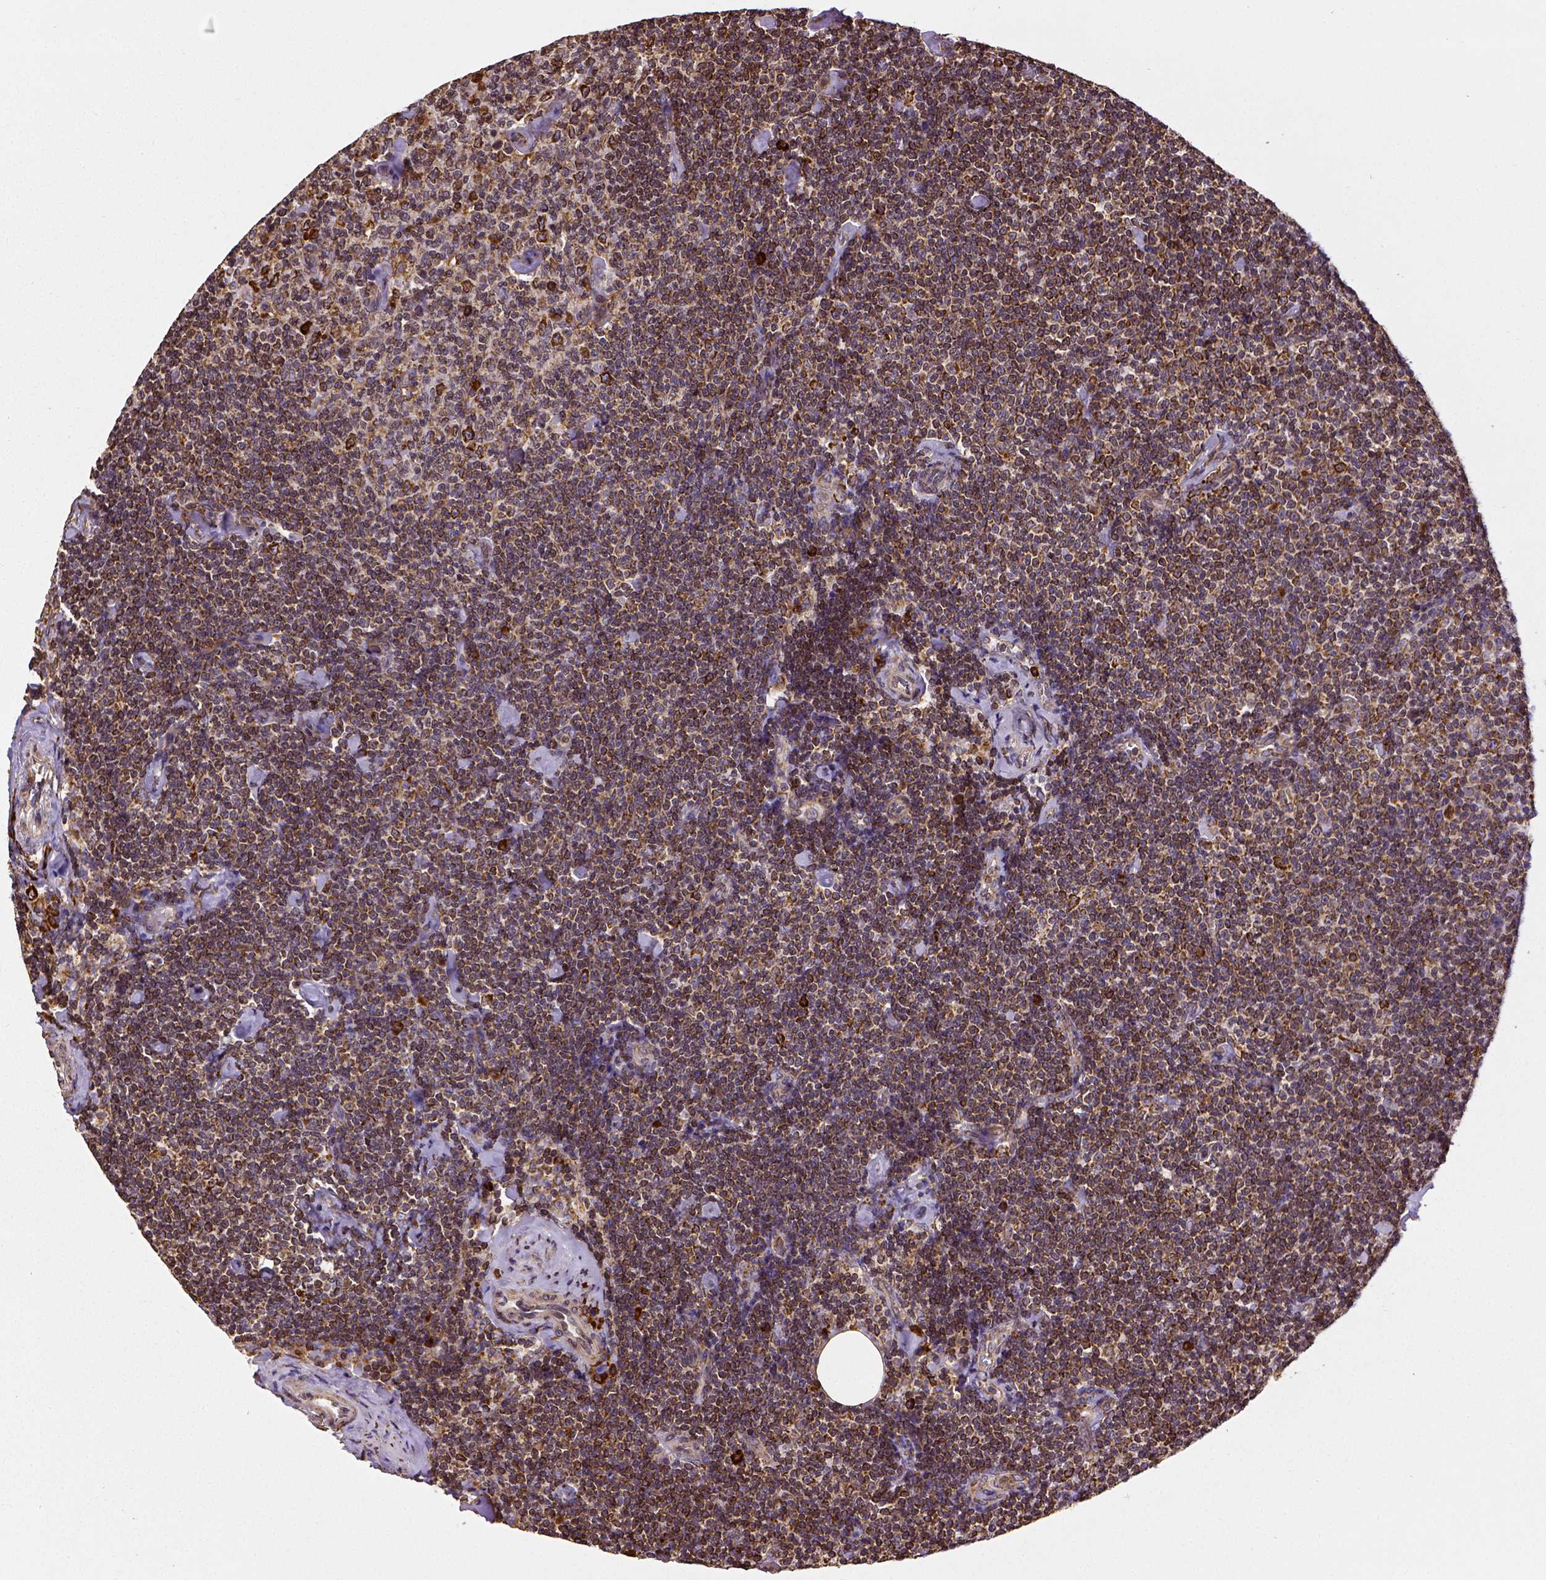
{"staining": {"intensity": "strong", "quantity": ">75%", "location": "cytoplasmic/membranous"}, "tissue": "lymphoma", "cell_type": "Tumor cells", "image_type": "cancer", "snomed": [{"axis": "morphology", "description": "Malignant lymphoma, non-Hodgkin's type, Low grade"}, {"axis": "topography", "description": "Lymph node"}], "caption": "IHC (DAB (3,3'-diaminobenzidine)) staining of lymphoma exhibits strong cytoplasmic/membranous protein positivity in about >75% of tumor cells.", "gene": "MTDH", "patient": {"sex": "male", "age": 81}}